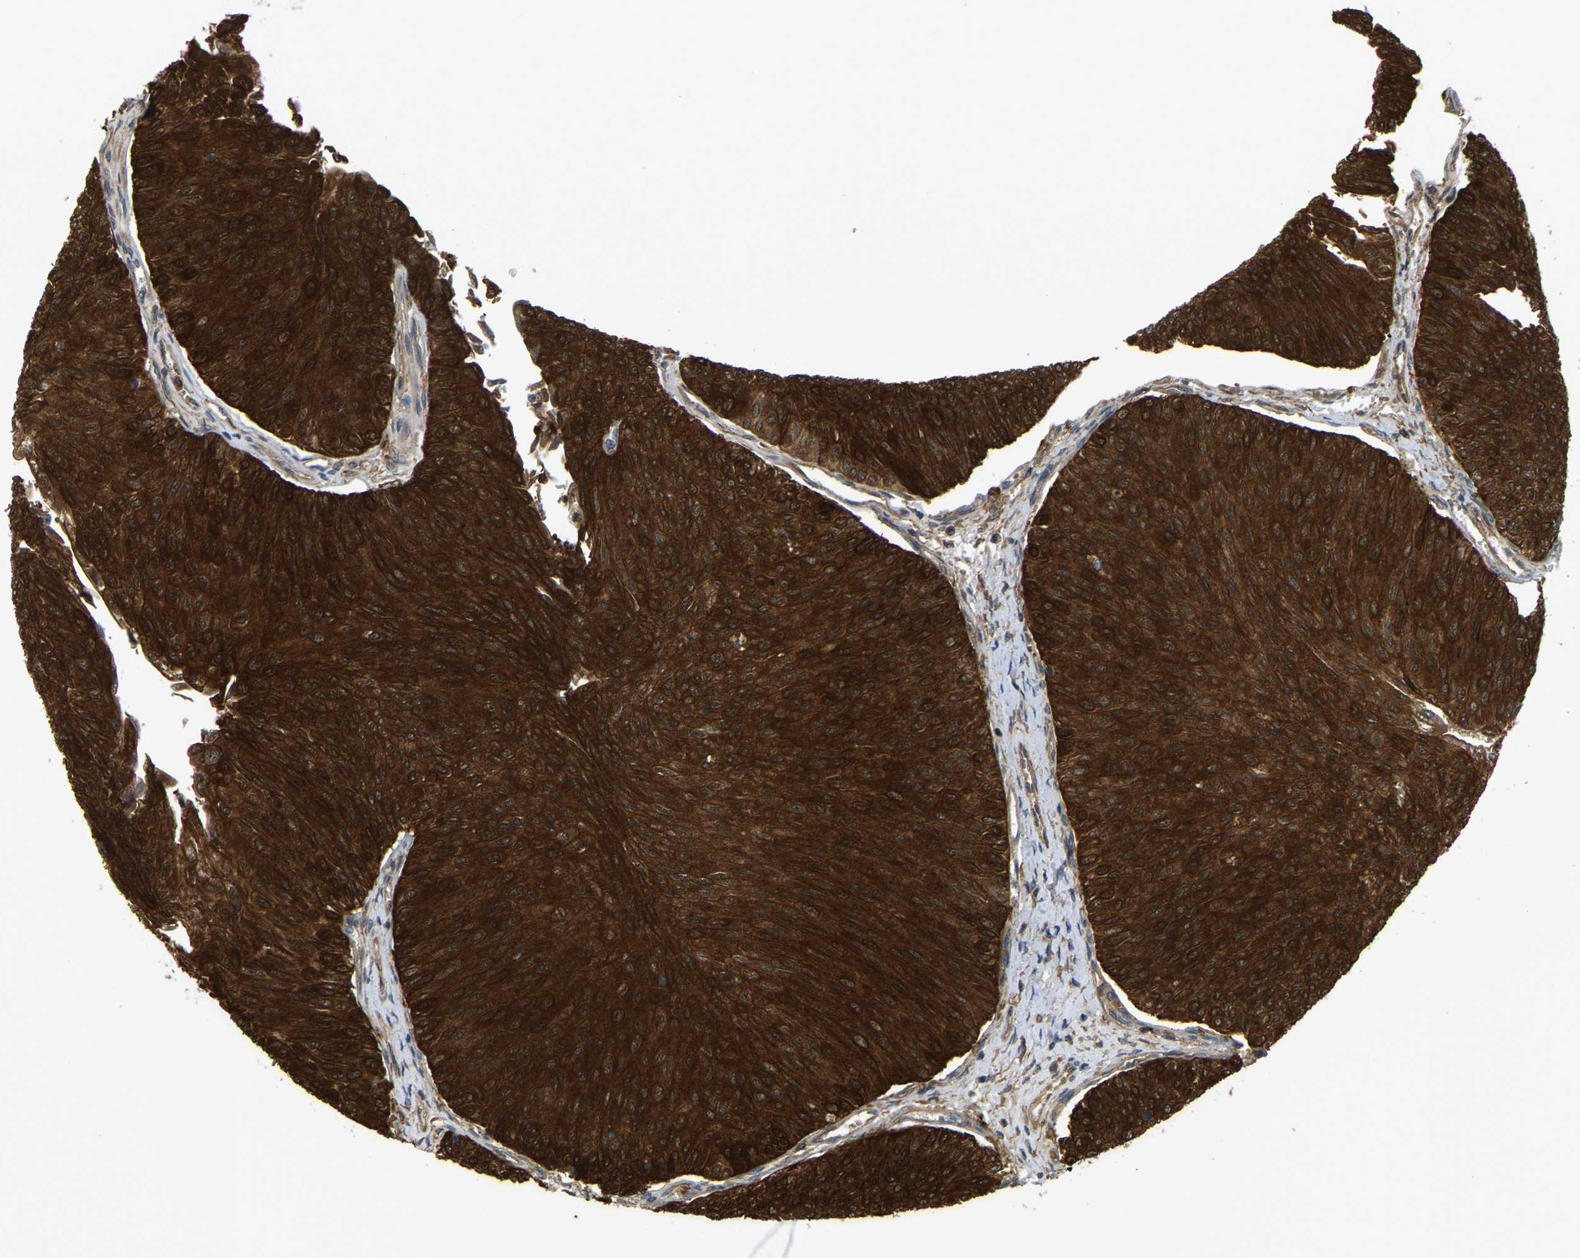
{"staining": {"intensity": "strong", "quantity": ">75%", "location": "cytoplasmic/membranous"}, "tissue": "urothelial cancer", "cell_type": "Tumor cells", "image_type": "cancer", "snomed": [{"axis": "morphology", "description": "Urothelial carcinoma, Low grade"}, {"axis": "topography", "description": "Urinary bladder"}], "caption": "Approximately >75% of tumor cells in urothelial cancer show strong cytoplasmic/membranous protein positivity as visualized by brown immunohistochemical staining.", "gene": "SERPINB5", "patient": {"sex": "male", "age": 78}}